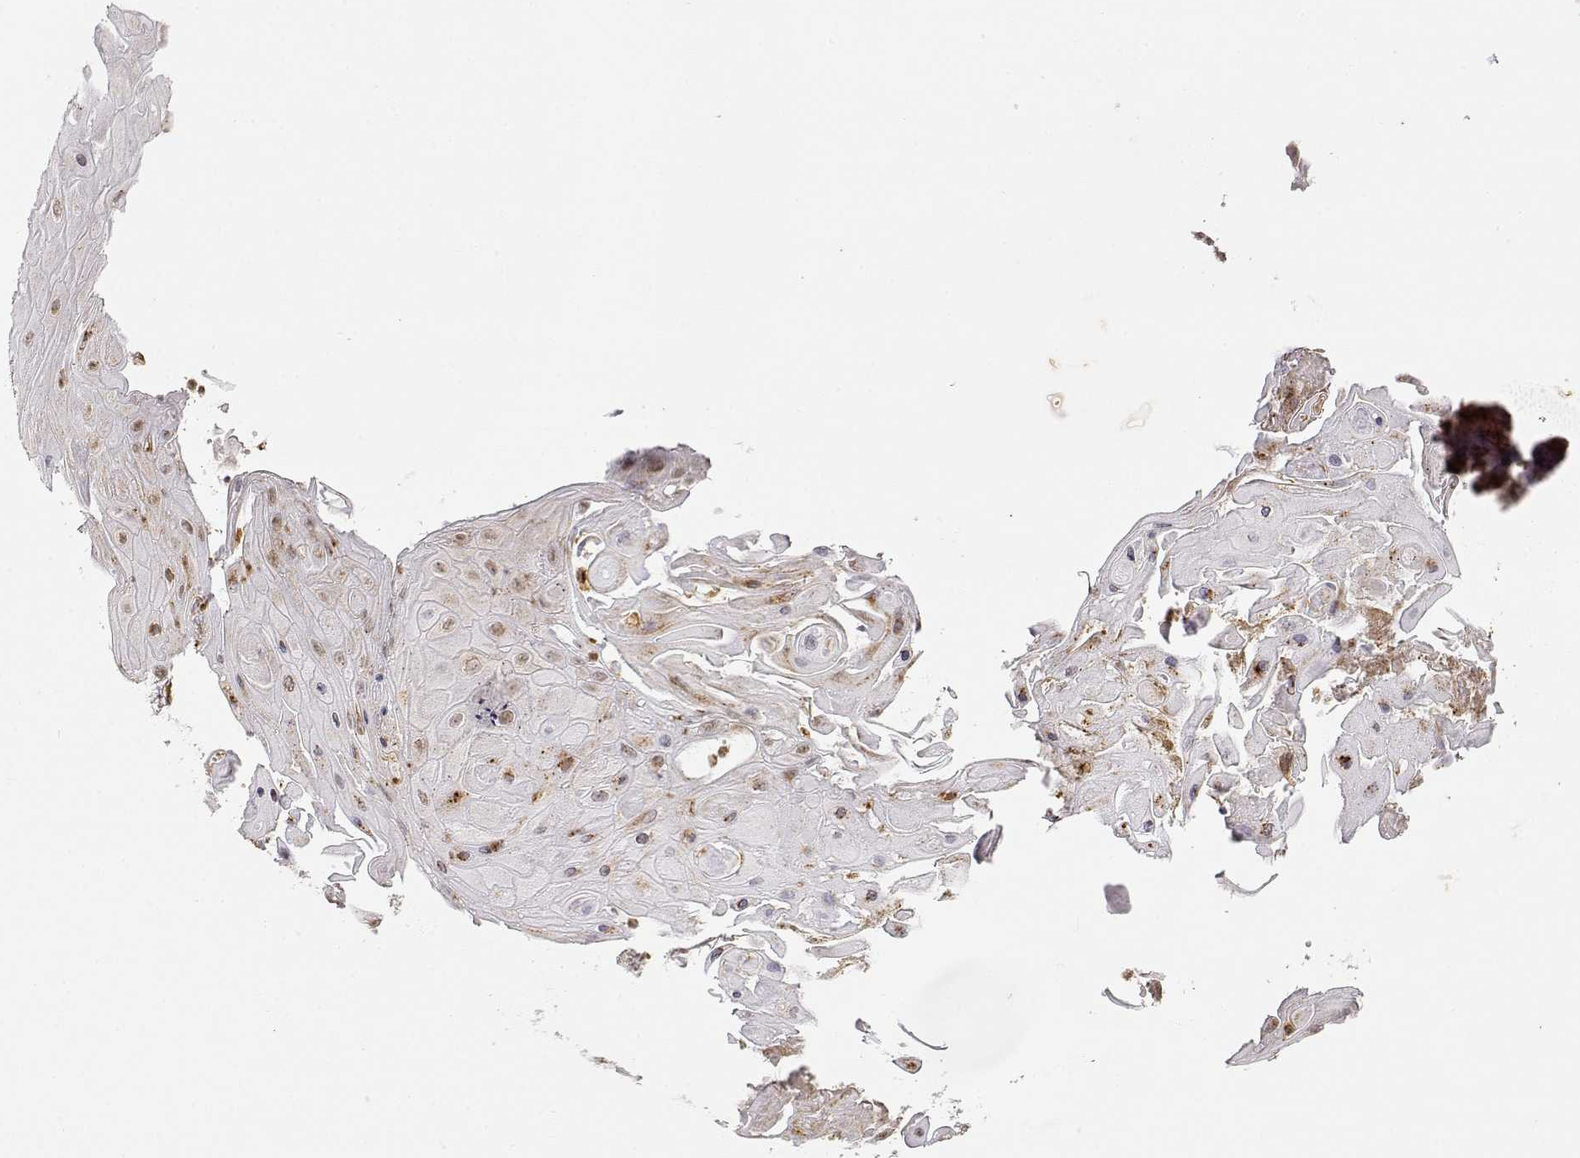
{"staining": {"intensity": "moderate", "quantity": ">75%", "location": "cytoplasmic/membranous,nuclear"}, "tissue": "skin cancer", "cell_type": "Tumor cells", "image_type": "cancer", "snomed": [{"axis": "morphology", "description": "Squamous cell carcinoma, NOS"}, {"axis": "topography", "description": "Skin"}], "caption": "Immunohistochemistry of human skin cancer (squamous cell carcinoma) reveals medium levels of moderate cytoplasmic/membranous and nuclear staining in approximately >75% of tumor cells.", "gene": "RNF13", "patient": {"sex": "male", "age": 62}}